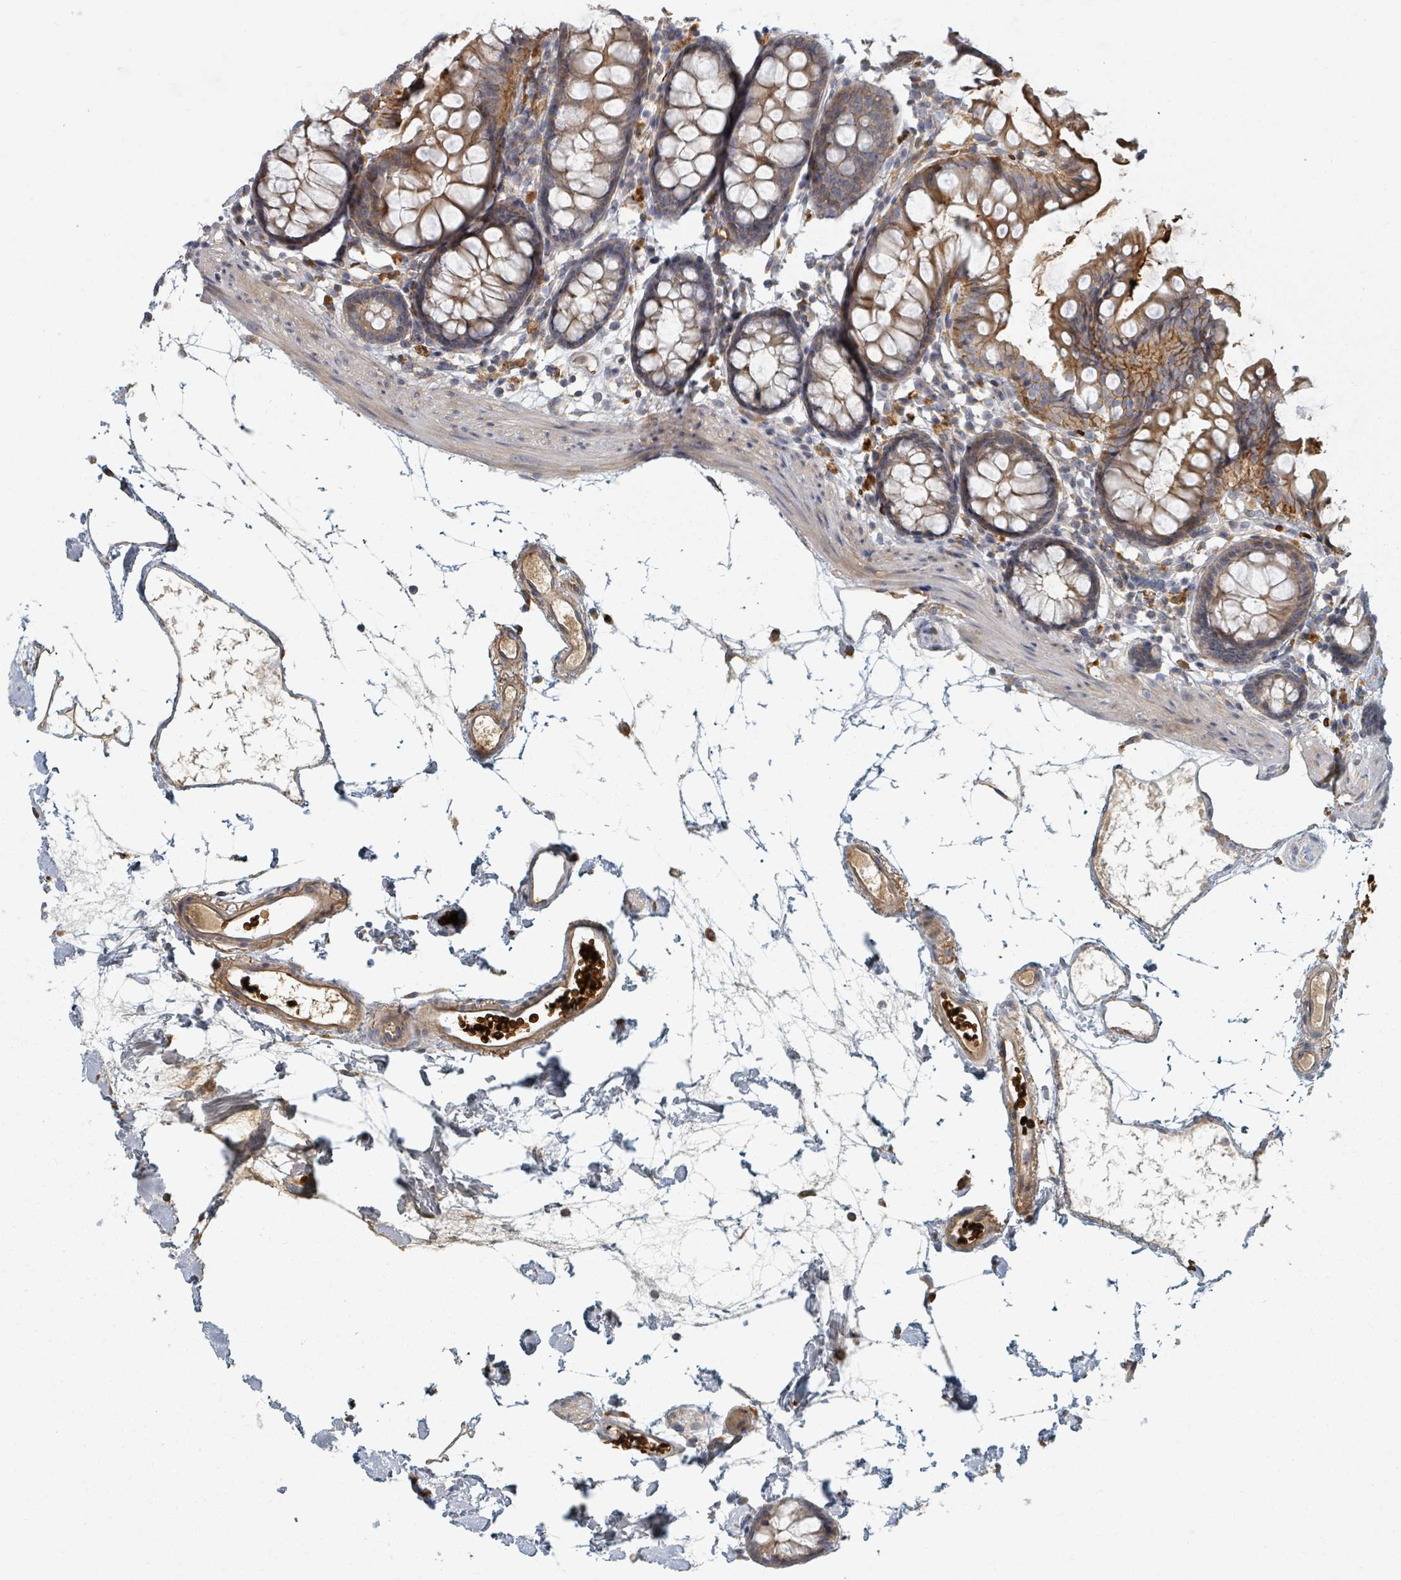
{"staining": {"intensity": "moderate", "quantity": ">75%", "location": "cytoplasmic/membranous"}, "tissue": "colon", "cell_type": "Endothelial cells", "image_type": "normal", "snomed": [{"axis": "morphology", "description": "Normal tissue, NOS"}, {"axis": "topography", "description": "Colon"}], "caption": "High-magnification brightfield microscopy of unremarkable colon stained with DAB (3,3'-diaminobenzidine) (brown) and counterstained with hematoxylin (blue). endothelial cells exhibit moderate cytoplasmic/membranous expression is identified in approximately>75% of cells. (DAB IHC with brightfield microscopy, high magnification).", "gene": "TRPC4AP", "patient": {"sex": "female", "age": 84}}